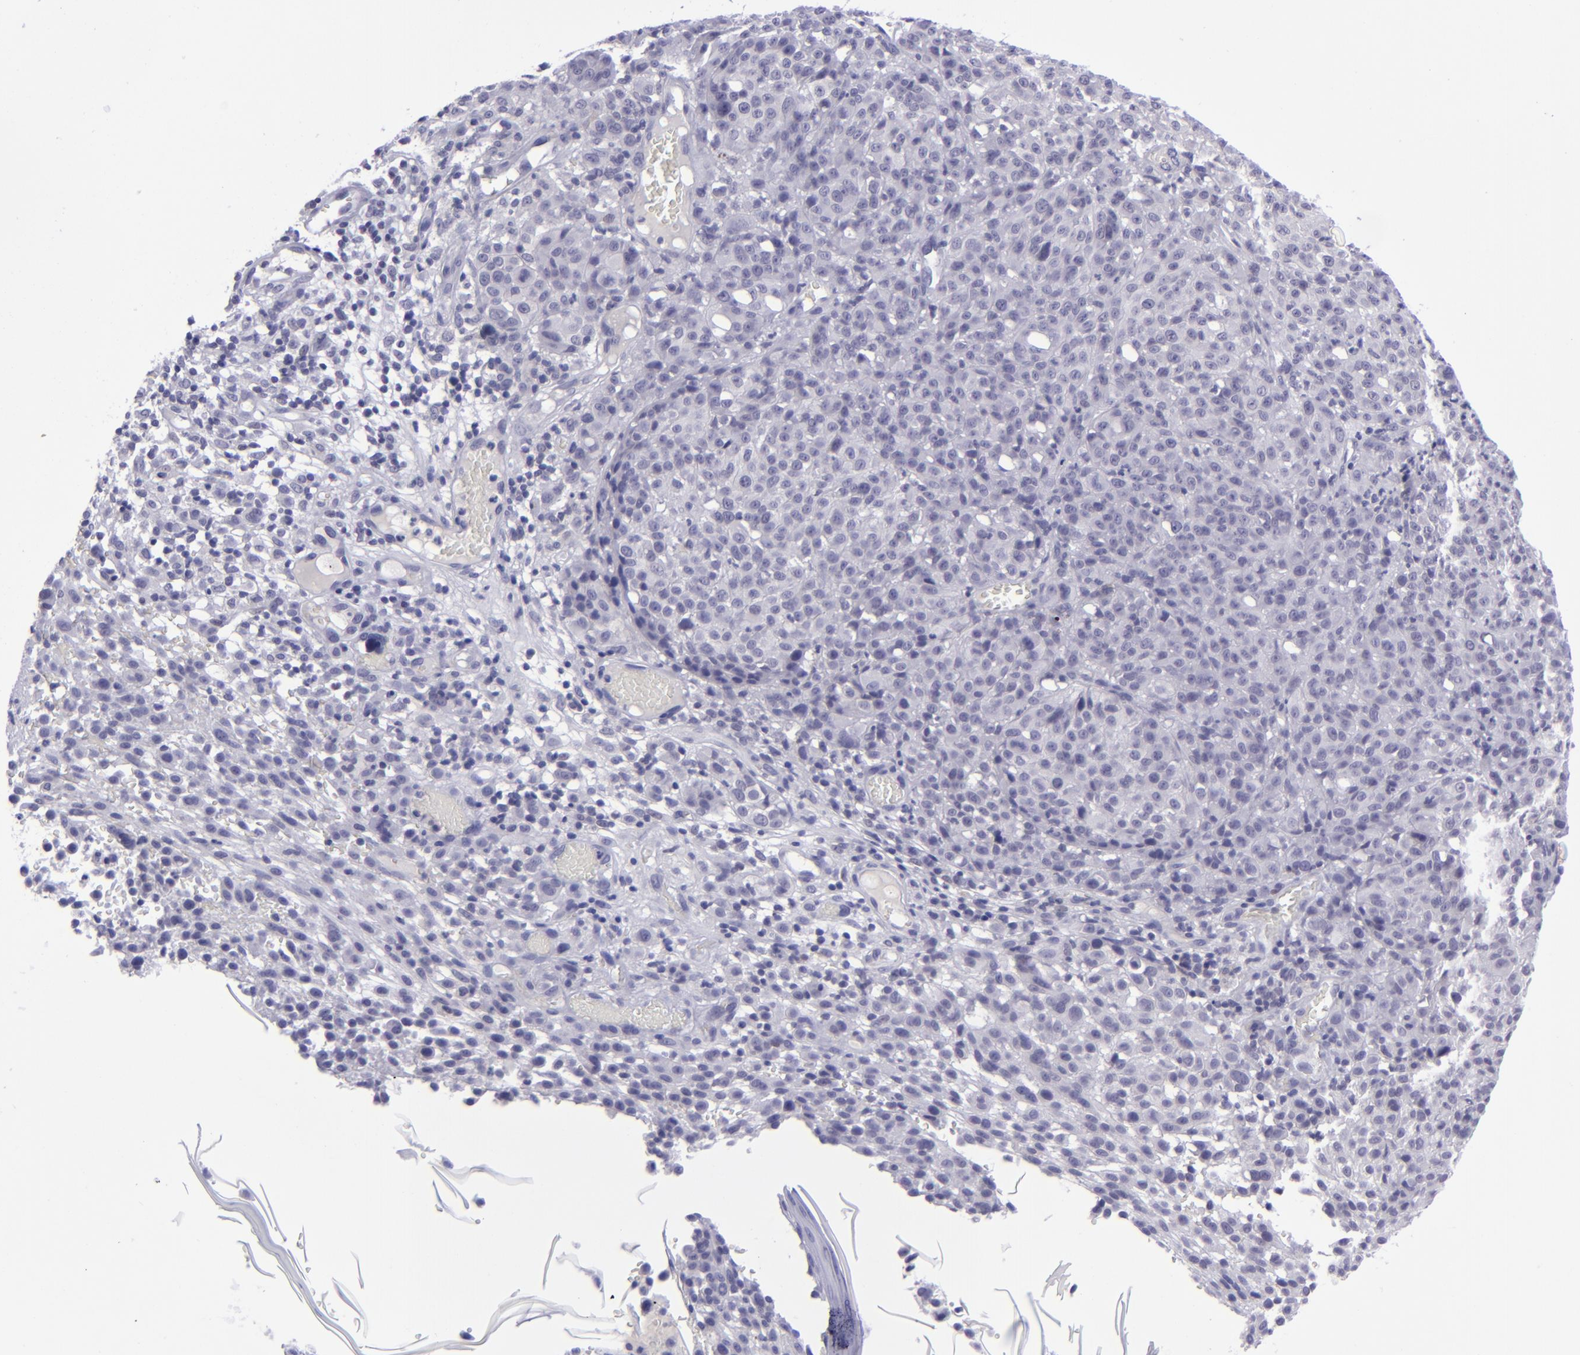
{"staining": {"intensity": "negative", "quantity": "none", "location": "none"}, "tissue": "melanoma", "cell_type": "Tumor cells", "image_type": "cancer", "snomed": [{"axis": "morphology", "description": "Malignant melanoma, NOS"}, {"axis": "topography", "description": "Skin"}], "caption": "High magnification brightfield microscopy of melanoma stained with DAB (3,3'-diaminobenzidine) (brown) and counterstained with hematoxylin (blue): tumor cells show no significant staining.", "gene": "POU2F2", "patient": {"sex": "female", "age": 49}}